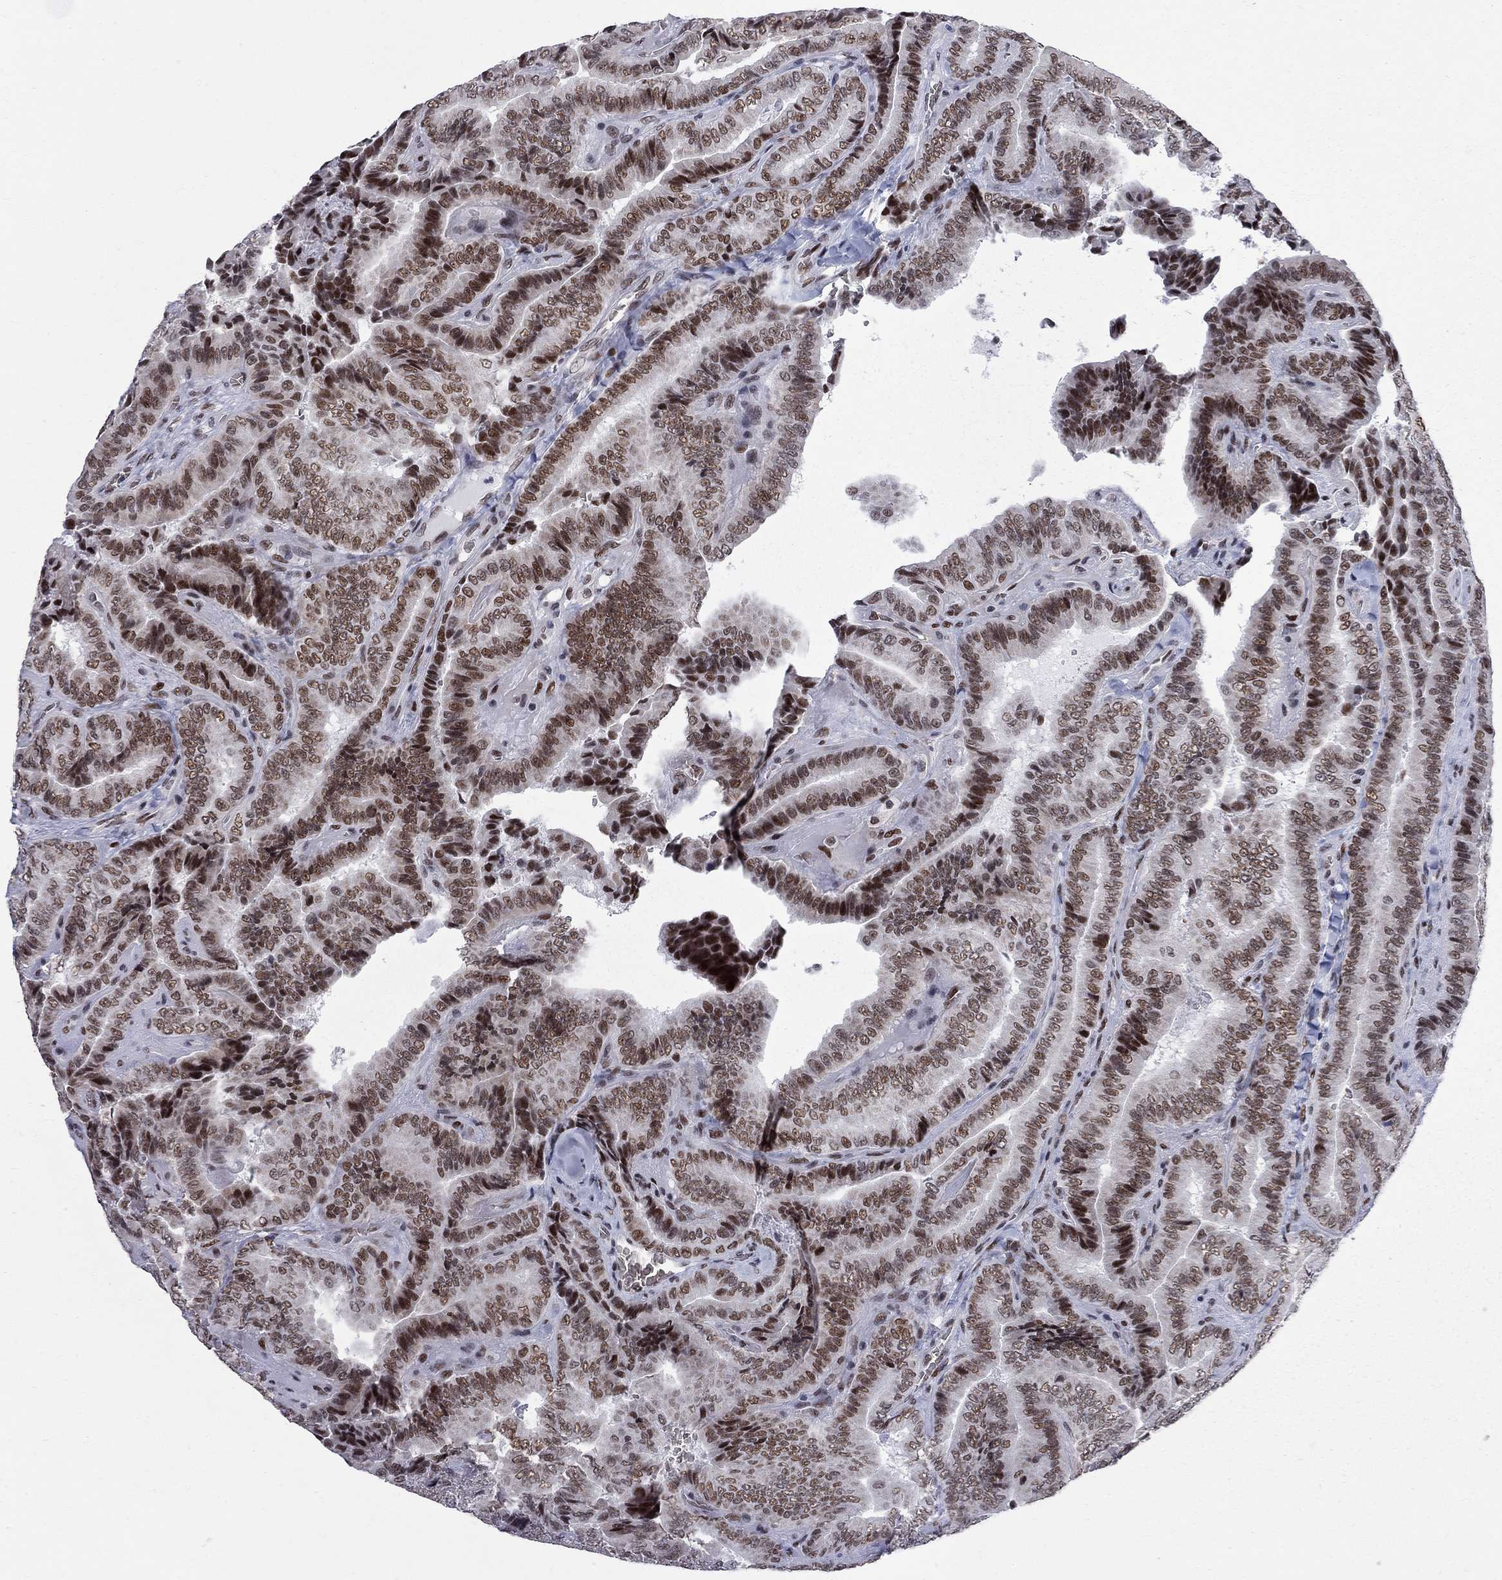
{"staining": {"intensity": "moderate", "quantity": ">75%", "location": "nuclear"}, "tissue": "thyroid cancer", "cell_type": "Tumor cells", "image_type": "cancer", "snomed": [{"axis": "morphology", "description": "Papillary adenocarcinoma, NOS"}, {"axis": "topography", "description": "Thyroid gland"}], "caption": "Brown immunohistochemical staining in human papillary adenocarcinoma (thyroid) demonstrates moderate nuclear staining in about >75% of tumor cells.", "gene": "ZBTB47", "patient": {"sex": "male", "age": 61}}